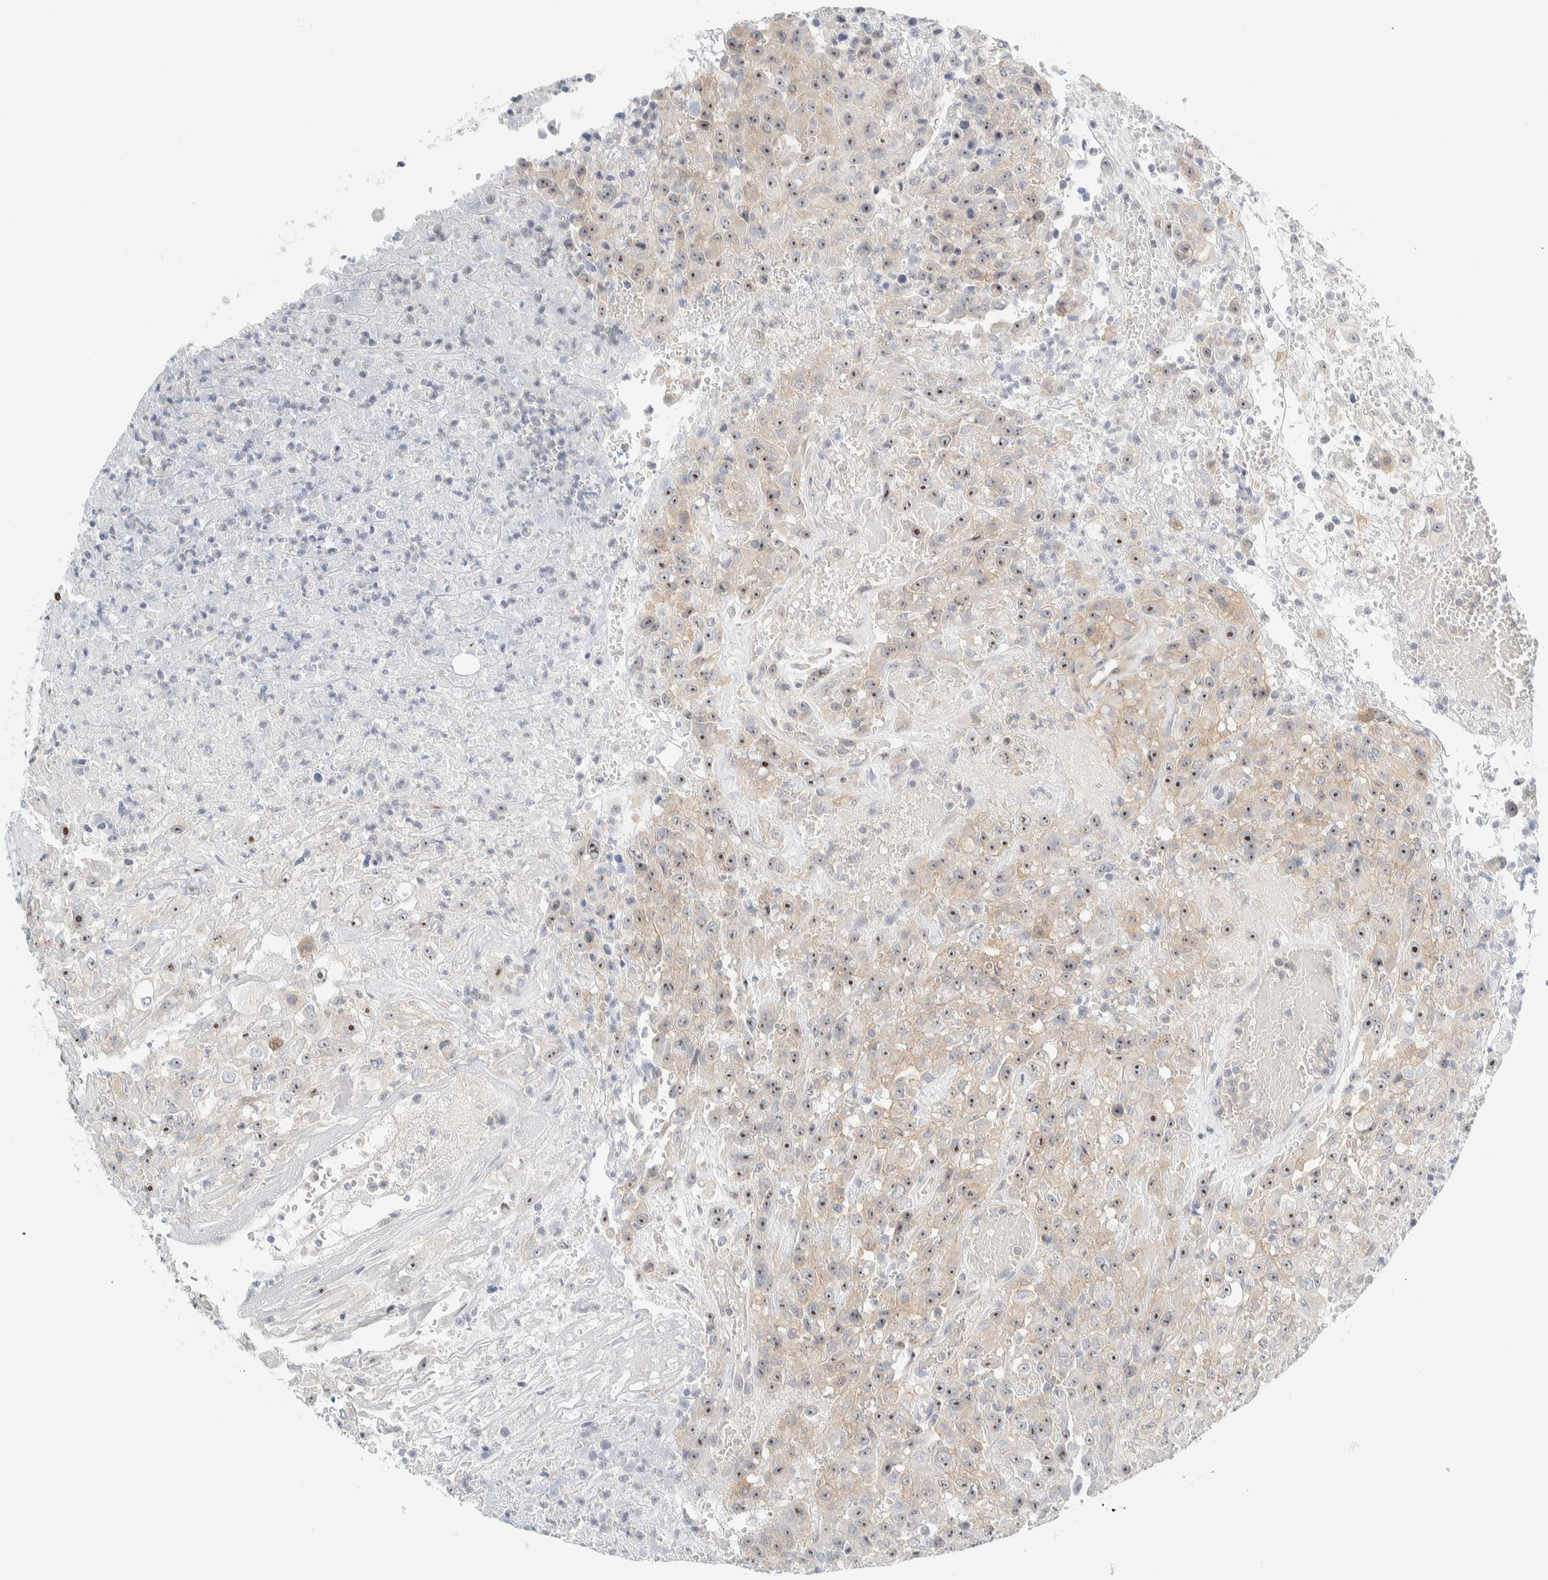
{"staining": {"intensity": "moderate", "quantity": ">75%", "location": "nuclear"}, "tissue": "urothelial cancer", "cell_type": "Tumor cells", "image_type": "cancer", "snomed": [{"axis": "morphology", "description": "Urothelial carcinoma, High grade"}, {"axis": "topography", "description": "Urinary bladder"}], "caption": "Immunohistochemistry (IHC) image of urothelial cancer stained for a protein (brown), which exhibits medium levels of moderate nuclear staining in approximately >75% of tumor cells.", "gene": "NDE1", "patient": {"sex": "male", "age": 46}}